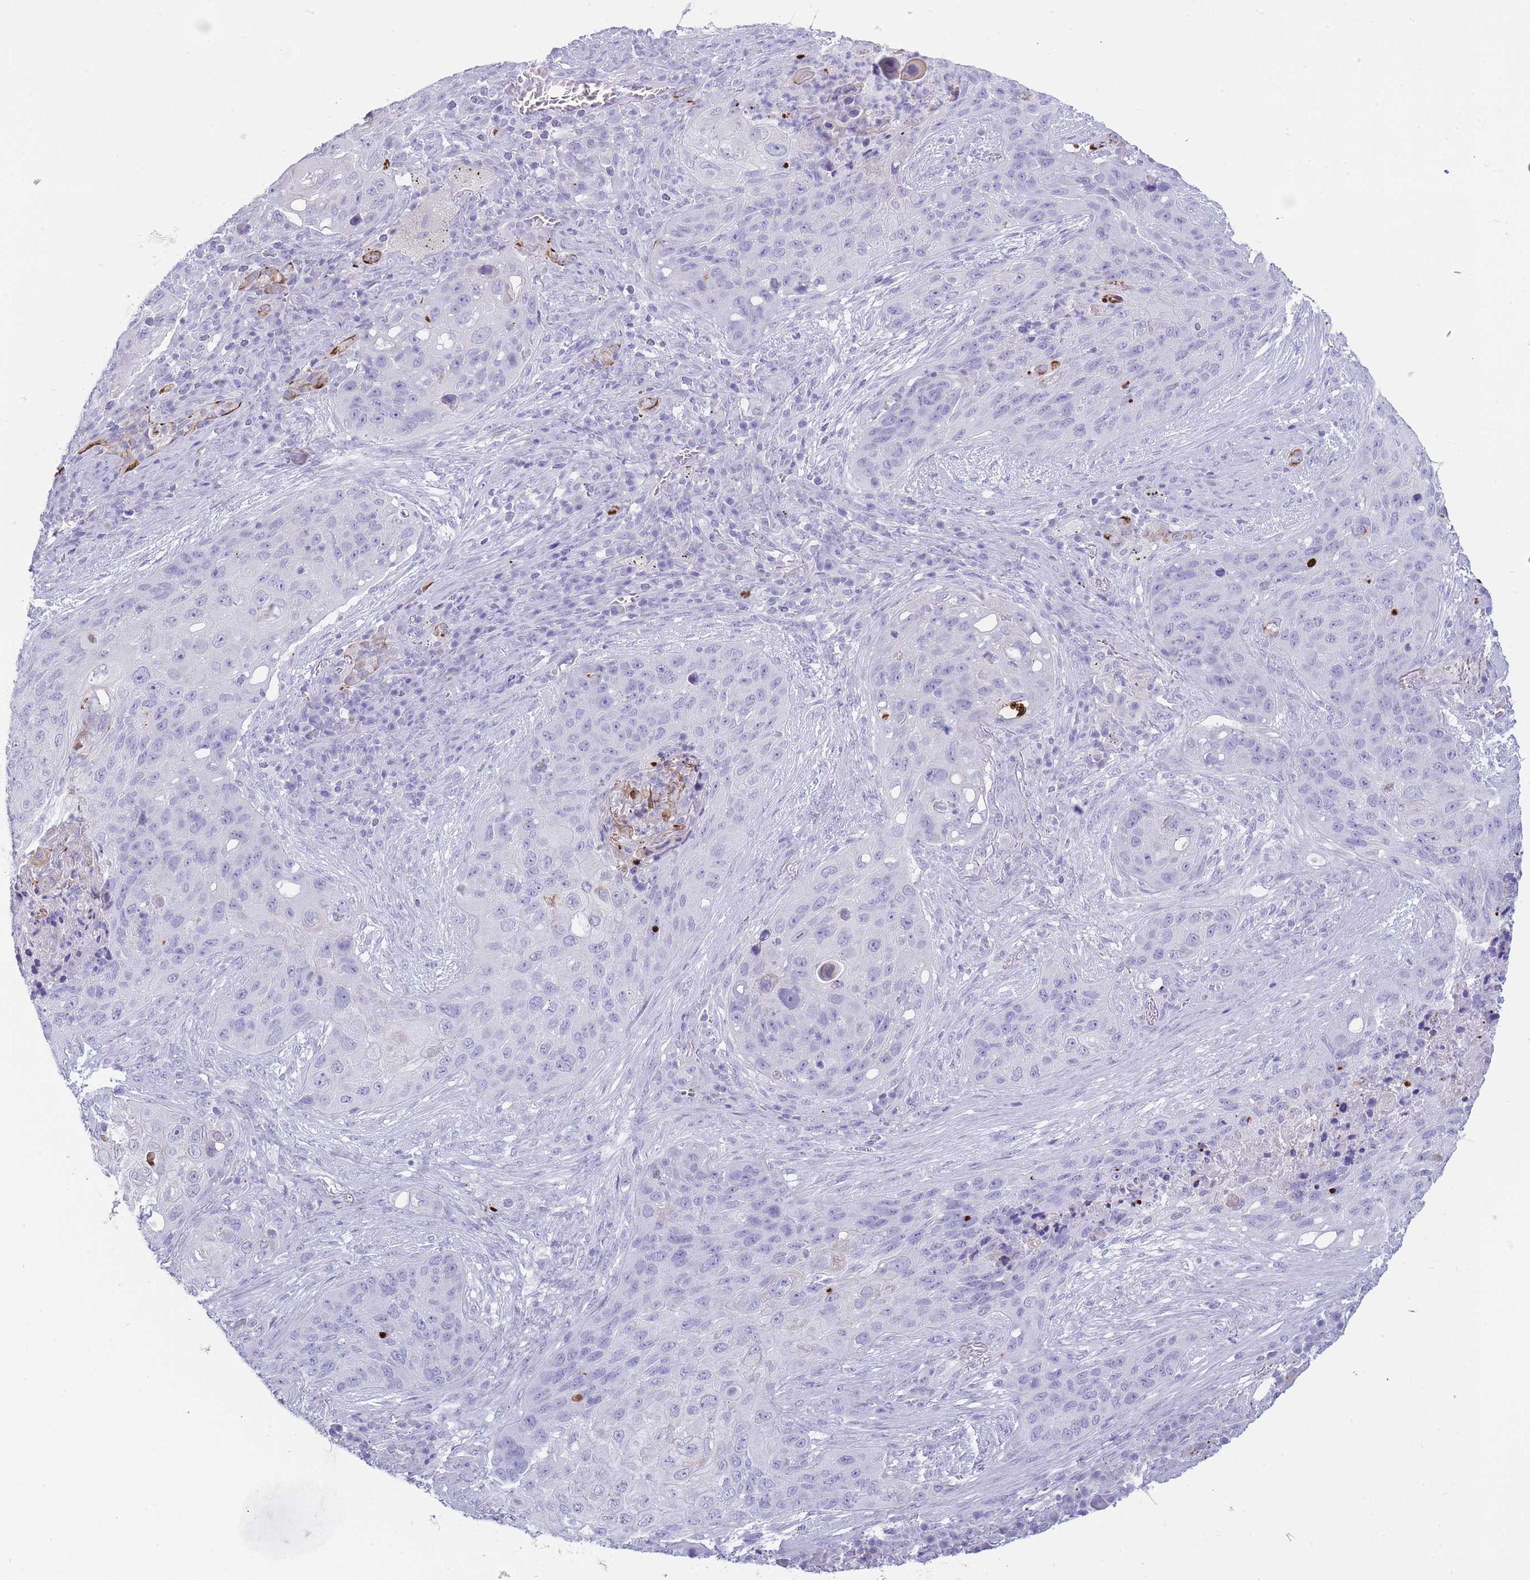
{"staining": {"intensity": "negative", "quantity": "none", "location": "none"}, "tissue": "lung cancer", "cell_type": "Tumor cells", "image_type": "cancer", "snomed": [{"axis": "morphology", "description": "Squamous cell carcinoma, NOS"}, {"axis": "topography", "description": "Lung"}], "caption": "Tumor cells are negative for brown protein staining in lung cancer. (DAB (3,3'-diaminobenzidine) immunohistochemistry (IHC), high magnification).", "gene": "VWA8", "patient": {"sex": "female", "age": 63}}